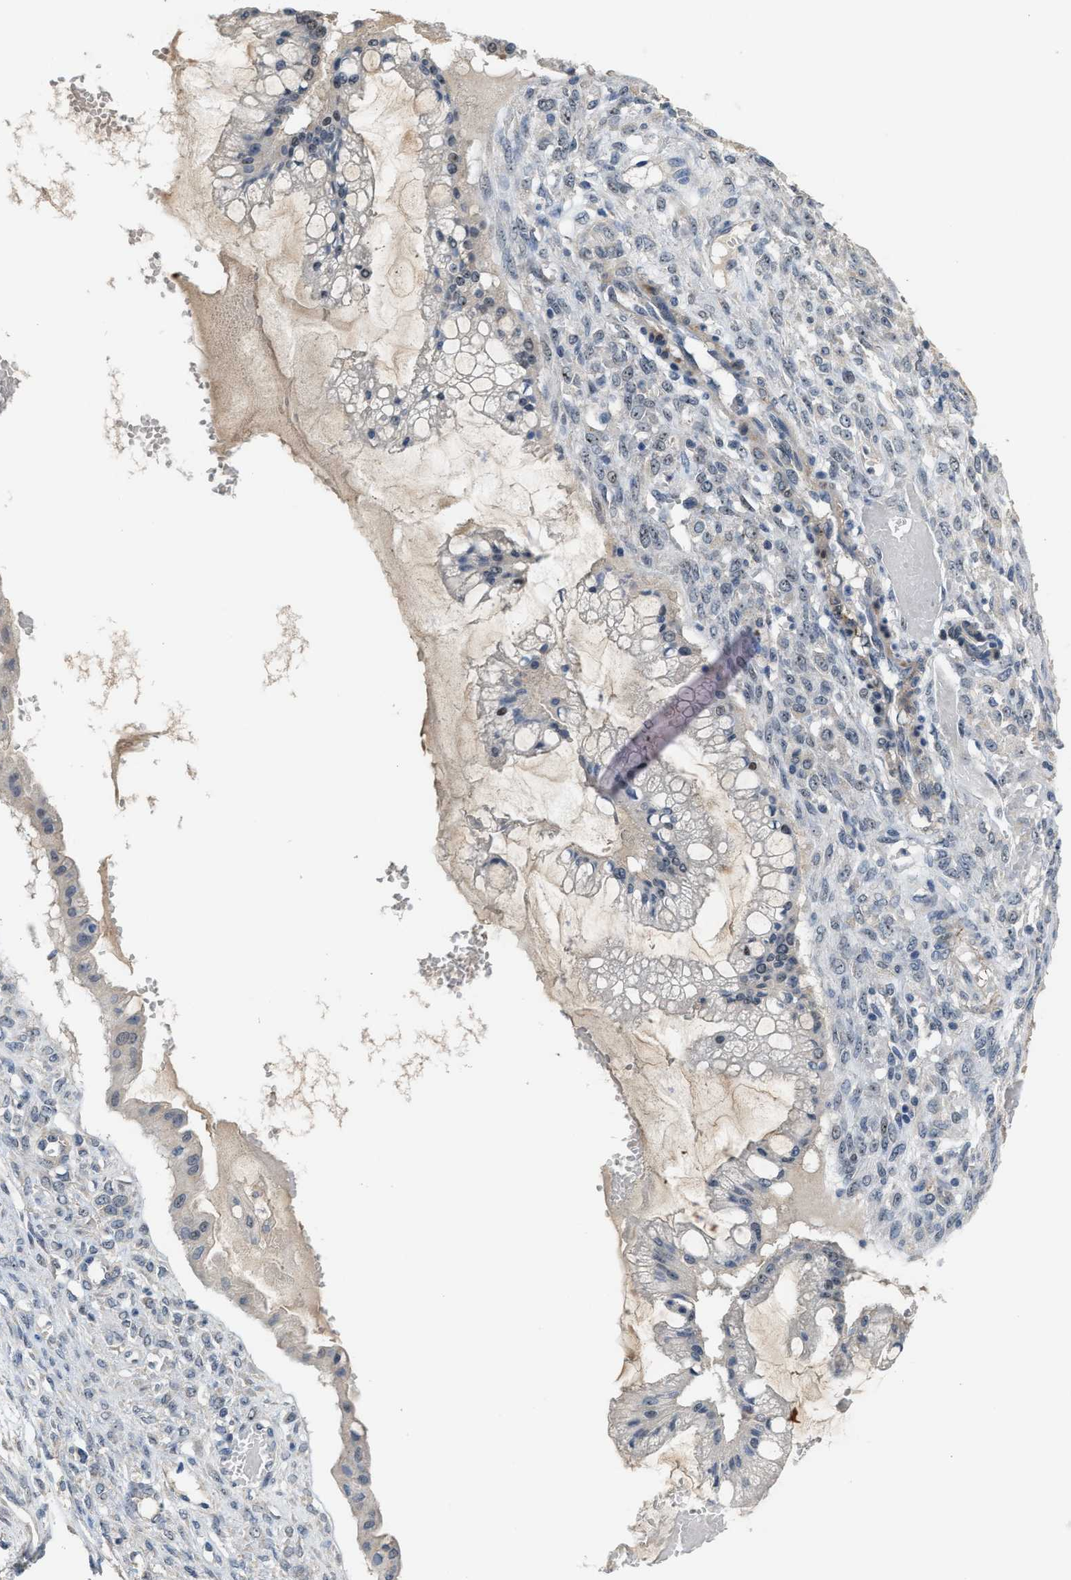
{"staining": {"intensity": "weak", "quantity": "<25%", "location": "nuclear"}, "tissue": "ovarian cancer", "cell_type": "Tumor cells", "image_type": "cancer", "snomed": [{"axis": "morphology", "description": "Cystadenocarcinoma, mucinous, NOS"}, {"axis": "topography", "description": "Ovary"}], "caption": "A histopathology image of human ovarian cancer (mucinous cystadenocarcinoma) is negative for staining in tumor cells. (DAB (3,3'-diaminobenzidine) immunohistochemistry with hematoxylin counter stain).", "gene": "ZNF783", "patient": {"sex": "female", "age": 73}}